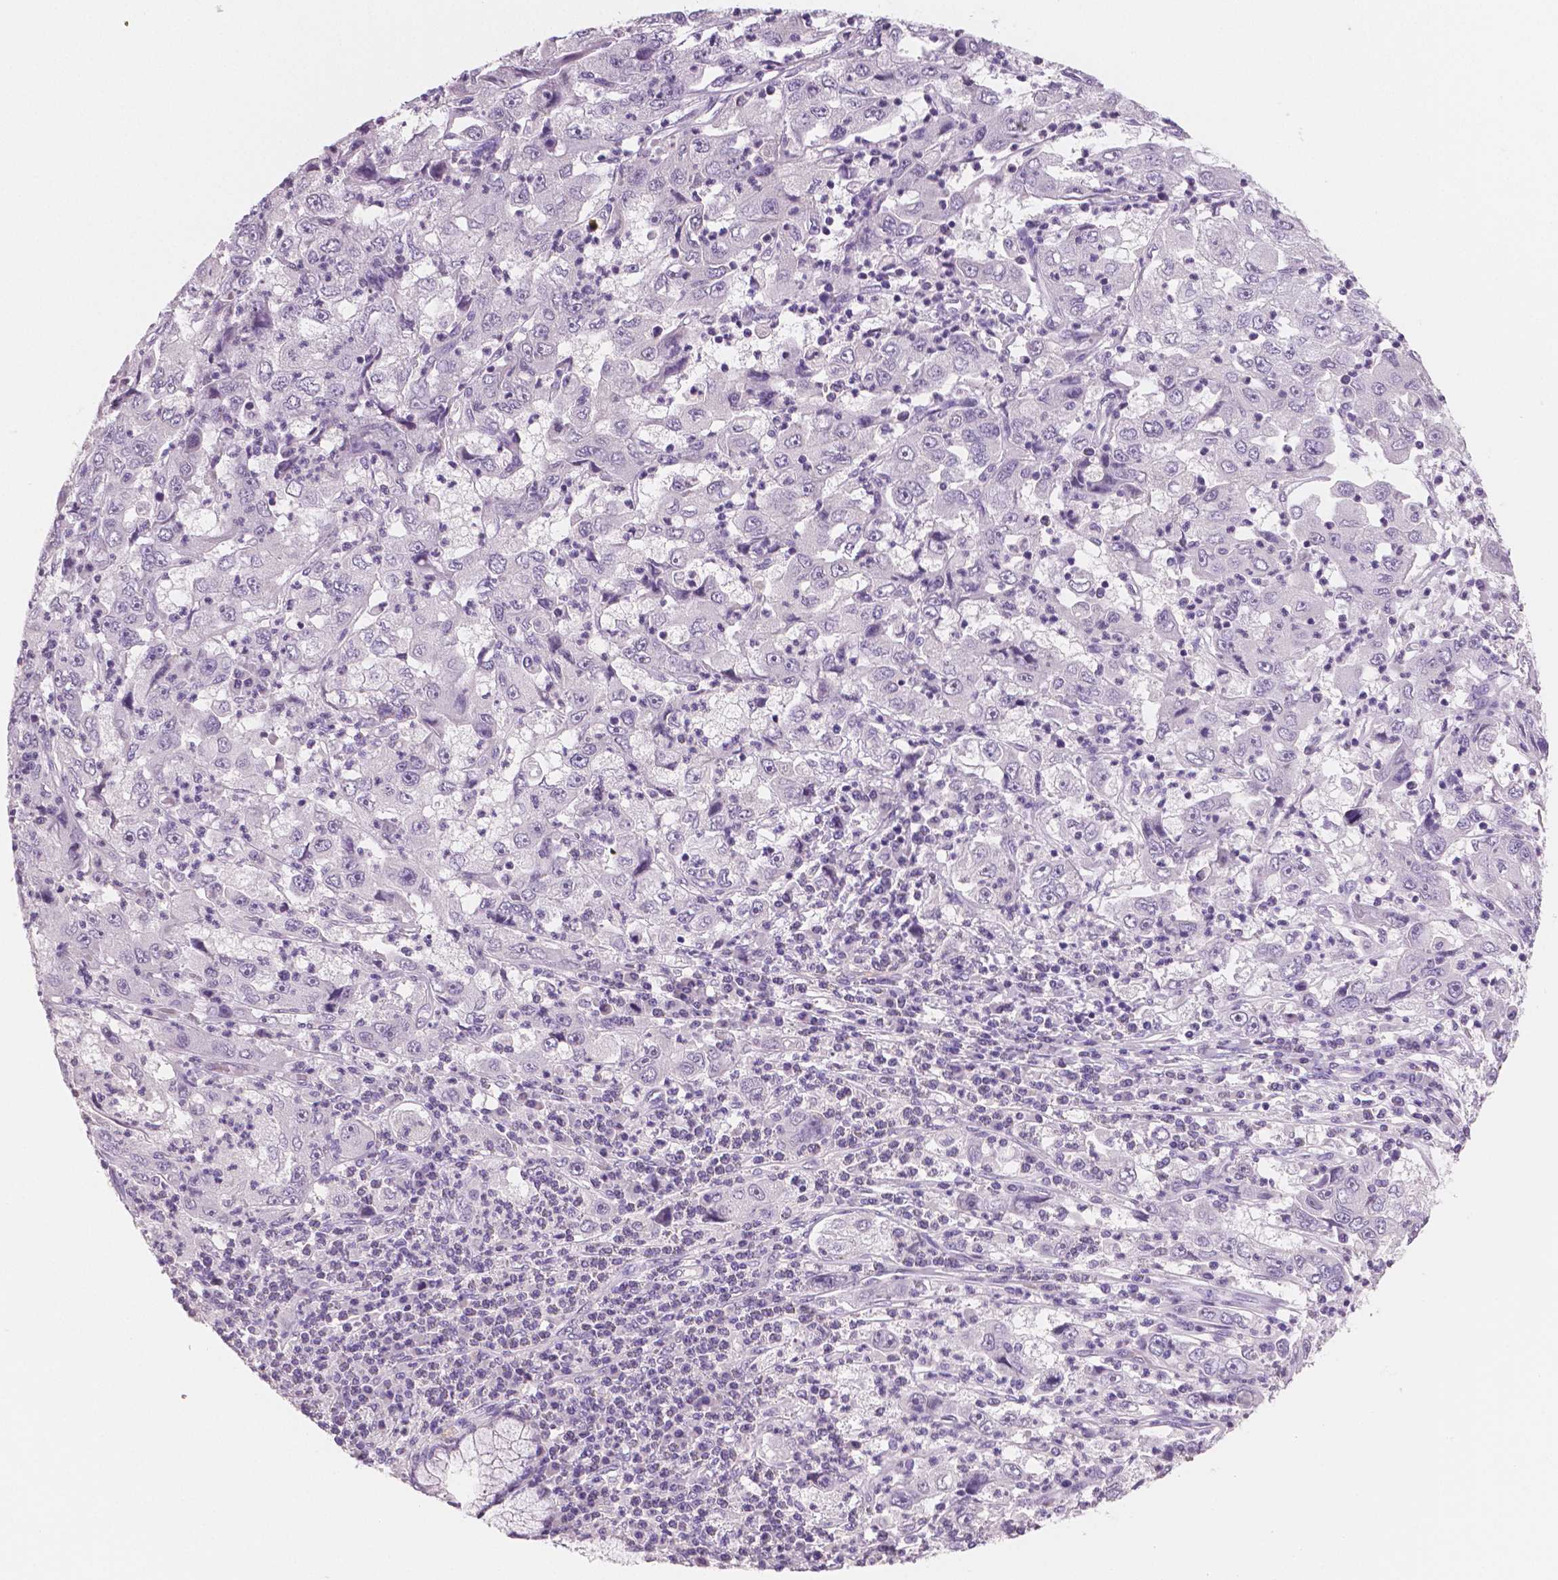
{"staining": {"intensity": "negative", "quantity": "none", "location": "none"}, "tissue": "cervical cancer", "cell_type": "Tumor cells", "image_type": "cancer", "snomed": [{"axis": "morphology", "description": "Squamous cell carcinoma, NOS"}, {"axis": "topography", "description": "Cervix"}], "caption": "An immunohistochemistry (IHC) image of cervical cancer is shown. There is no staining in tumor cells of cervical cancer.", "gene": "TSPAN7", "patient": {"sex": "female", "age": 36}}